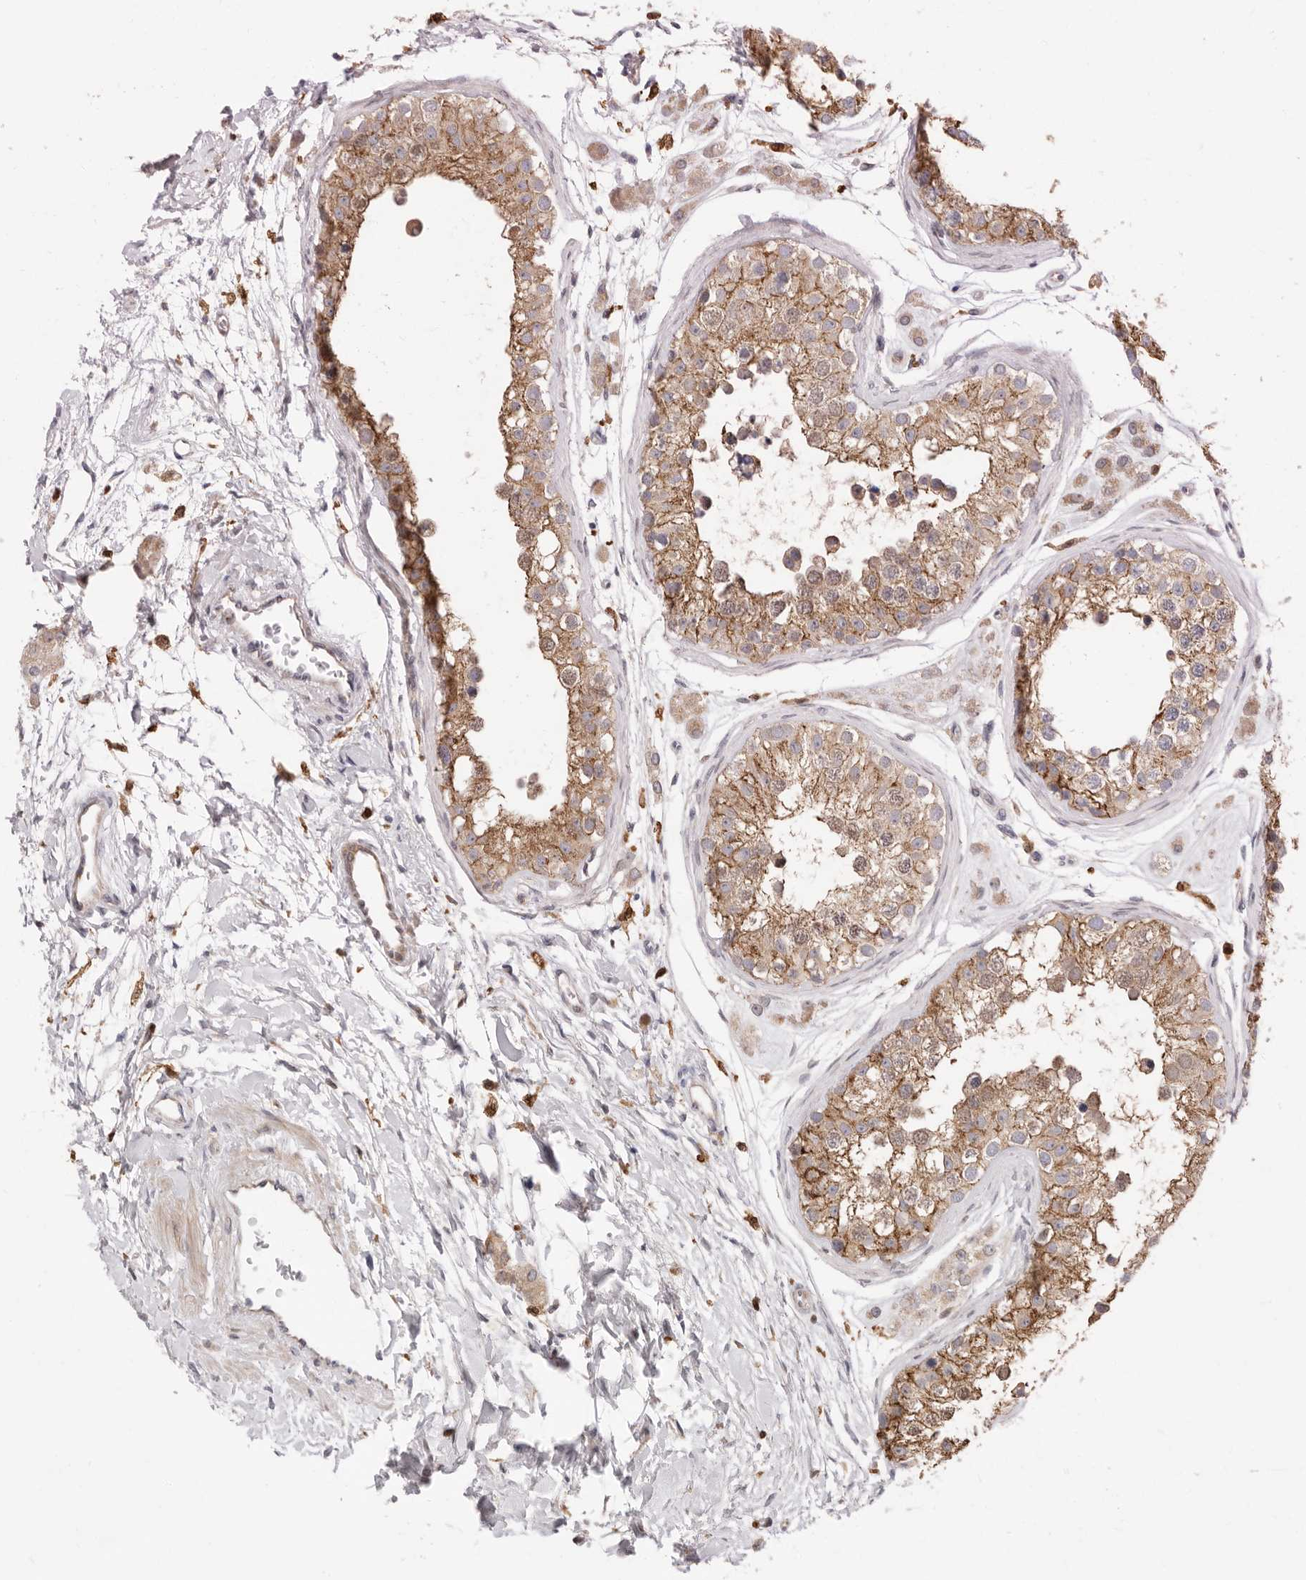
{"staining": {"intensity": "moderate", "quantity": ">75%", "location": "cytoplasmic/membranous"}, "tissue": "testis", "cell_type": "Cells in seminiferous ducts", "image_type": "normal", "snomed": [{"axis": "morphology", "description": "Normal tissue, NOS"}, {"axis": "morphology", "description": "Adenocarcinoma, metastatic, NOS"}, {"axis": "topography", "description": "Testis"}], "caption": "Immunohistochemical staining of unremarkable human testis displays >75% levels of moderate cytoplasmic/membranous protein expression in about >75% of cells in seminiferous ducts. Nuclei are stained in blue.", "gene": "USH1C", "patient": {"sex": "male", "age": 26}}